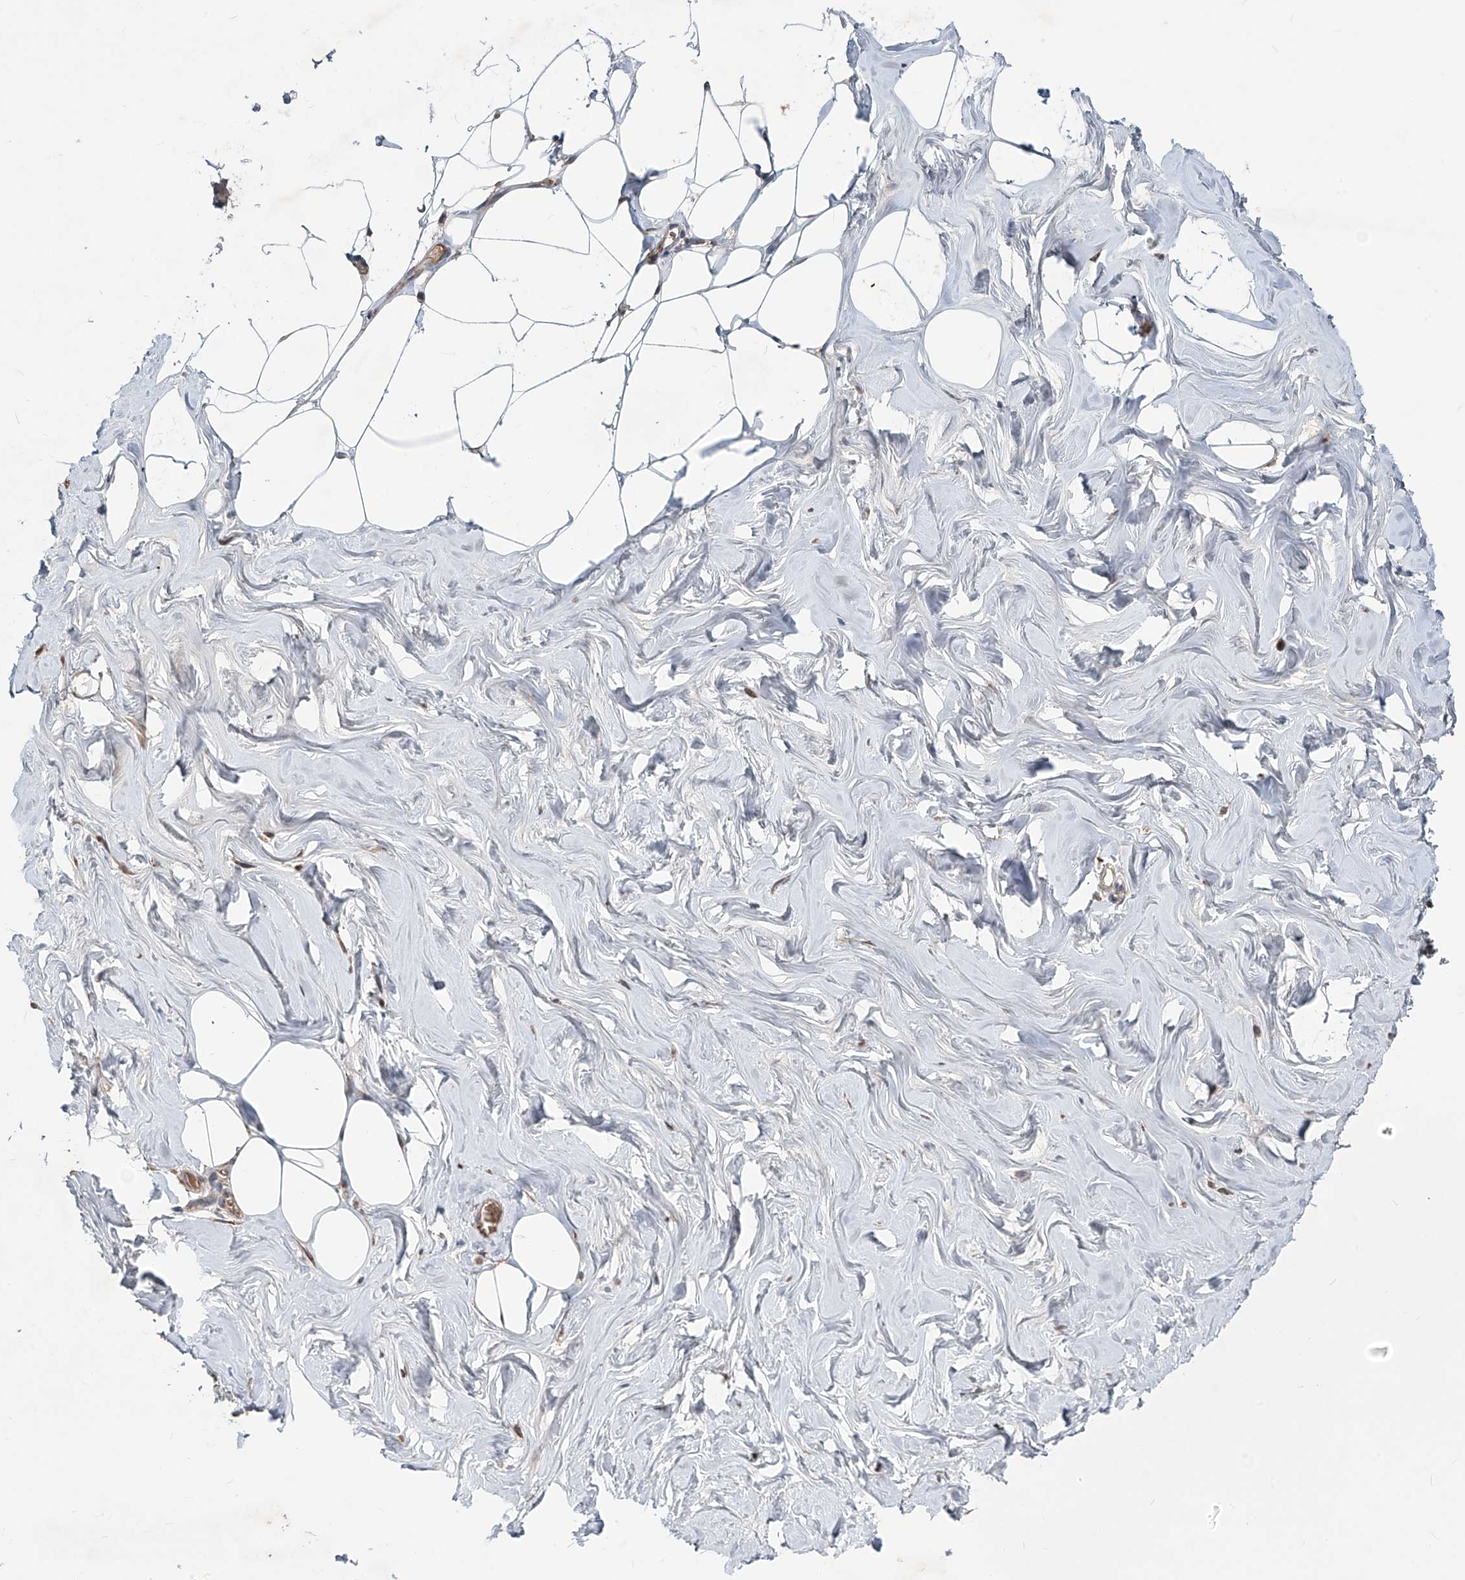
{"staining": {"intensity": "negative", "quantity": "none", "location": "none"}, "tissue": "adipose tissue", "cell_type": "Adipocytes", "image_type": "normal", "snomed": [{"axis": "morphology", "description": "Normal tissue, NOS"}, {"axis": "morphology", "description": "Fibrosis, NOS"}, {"axis": "topography", "description": "Breast"}, {"axis": "topography", "description": "Adipose tissue"}], "caption": "DAB (3,3'-diaminobenzidine) immunohistochemical staining of benign human adipose tissue demonstrates no significant staining in adipocytes. (Brightfield microscopy of DAB immunohistochemistry at high magnification).", "gene": "ZDHHC9", "patient": {"sex": "female", "age": 39}}